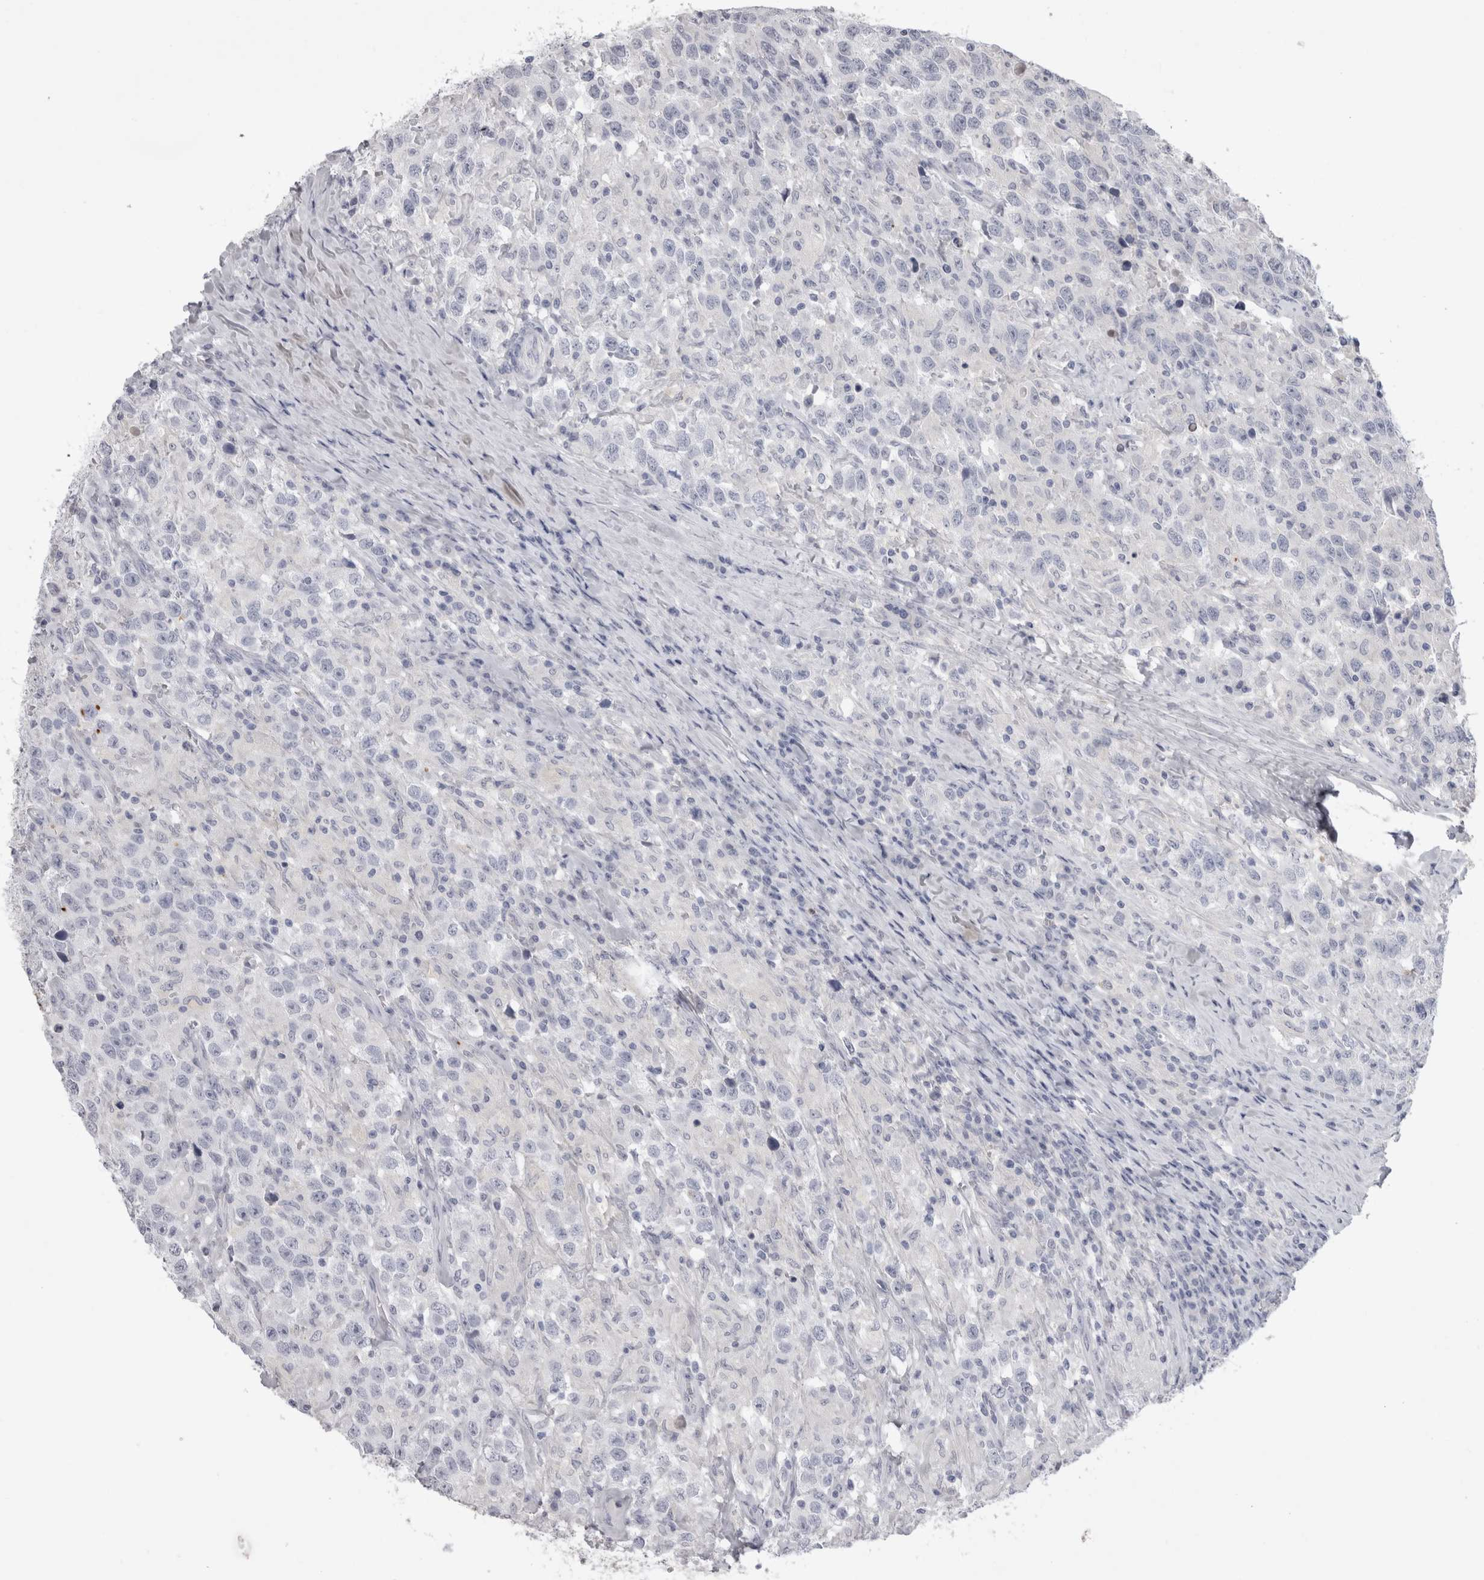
{"staining": {"intensity": "negative", "quantity": "none", "location": "none"}, "tissue": "testis cancer", "cell_type": "Tumor cells", "image_type": "cancer", "snomed": [{"axis": "morphology", "description": "Seminoma, NOS"}, {"axis": "topography", "description": "Testis"}], "caption": "Human testis cancer stained for a protein using immunohistochemistry reveals no positivity in tumor cells.", "gene": "ADAM2", "patient": {"sex": "male", "age": 41}}